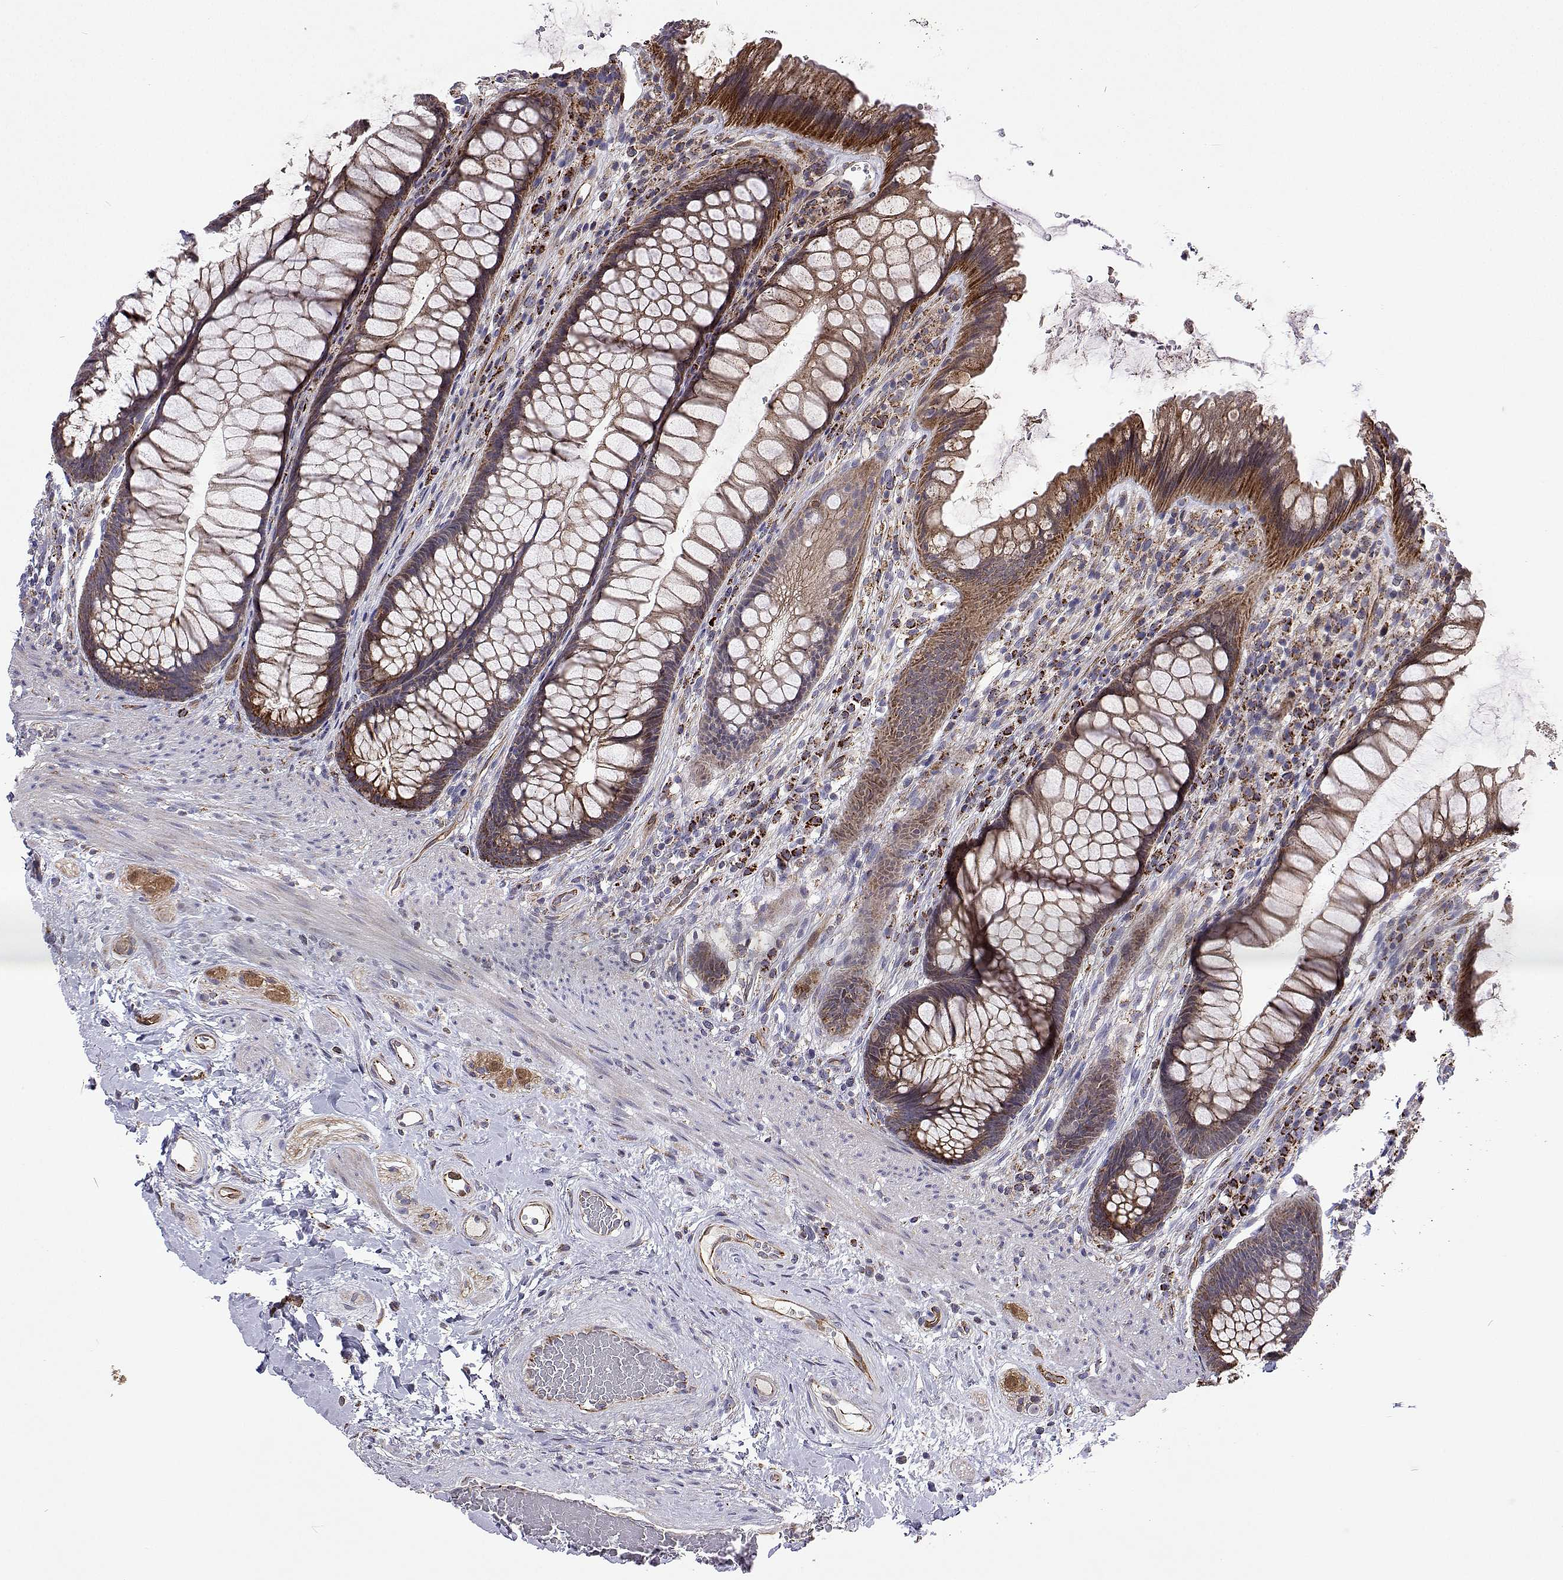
{"staining": {"intensity": "moderate", "quantity": ">75%", "location": "cytoplasmic/membranous"}, "tissue": "rectum", "cell_type": "Glandular cells", "image_type": "normal", "snomed": [{"axis": "morphology", "description": "Normal tissue, NOS"}, {"axis": "topography", "description": "Rectum"}], "caption": "Immunohistochemical staining of unremarkable human rectum displays medium levels of moderate cytoplasmic/membranous staining in approximately >75% of glandular cells. (DAB (3,3'-diaminobenzidine) IHC with brightfield microscopy, high magnification).", "gene": "DHTKD1", "patient": {"sex": "male", "age": 53}}